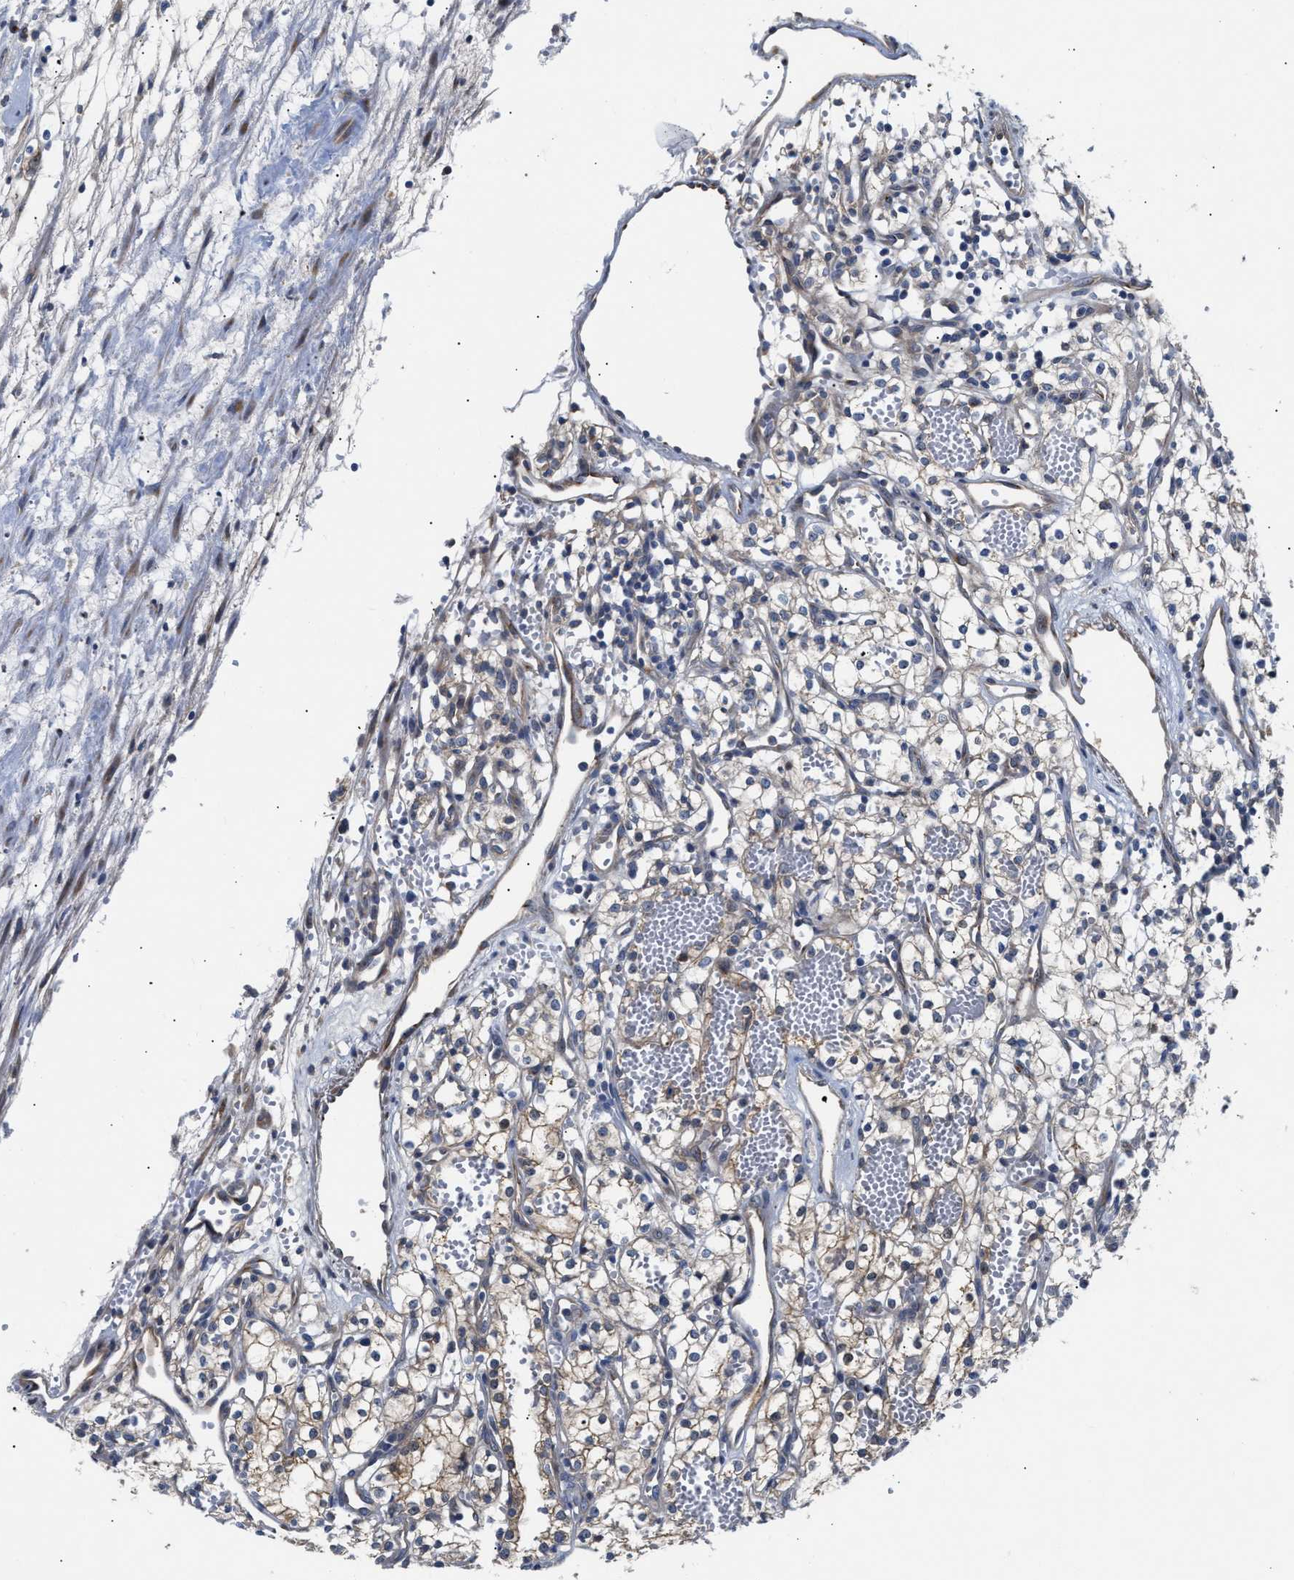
{"staining": {"intensity": "weak", "quantity": "<25%", "location": "cytoplasmic/membranous"}, "tissue": "renal cancer", "cell_type": "Tumor cells", "image_type": "cancer", "snomed": [{"axis": "morphology", "description": "Adenocarcinoma, NOS"}, {"axis": "topography", "description": "Kidney"}], "caption": "There is no significant positivity in tumor cells of renal adenocarcinoma.", "gene": "CCDC146", "patient": {"sex": "male", "age": 59}}